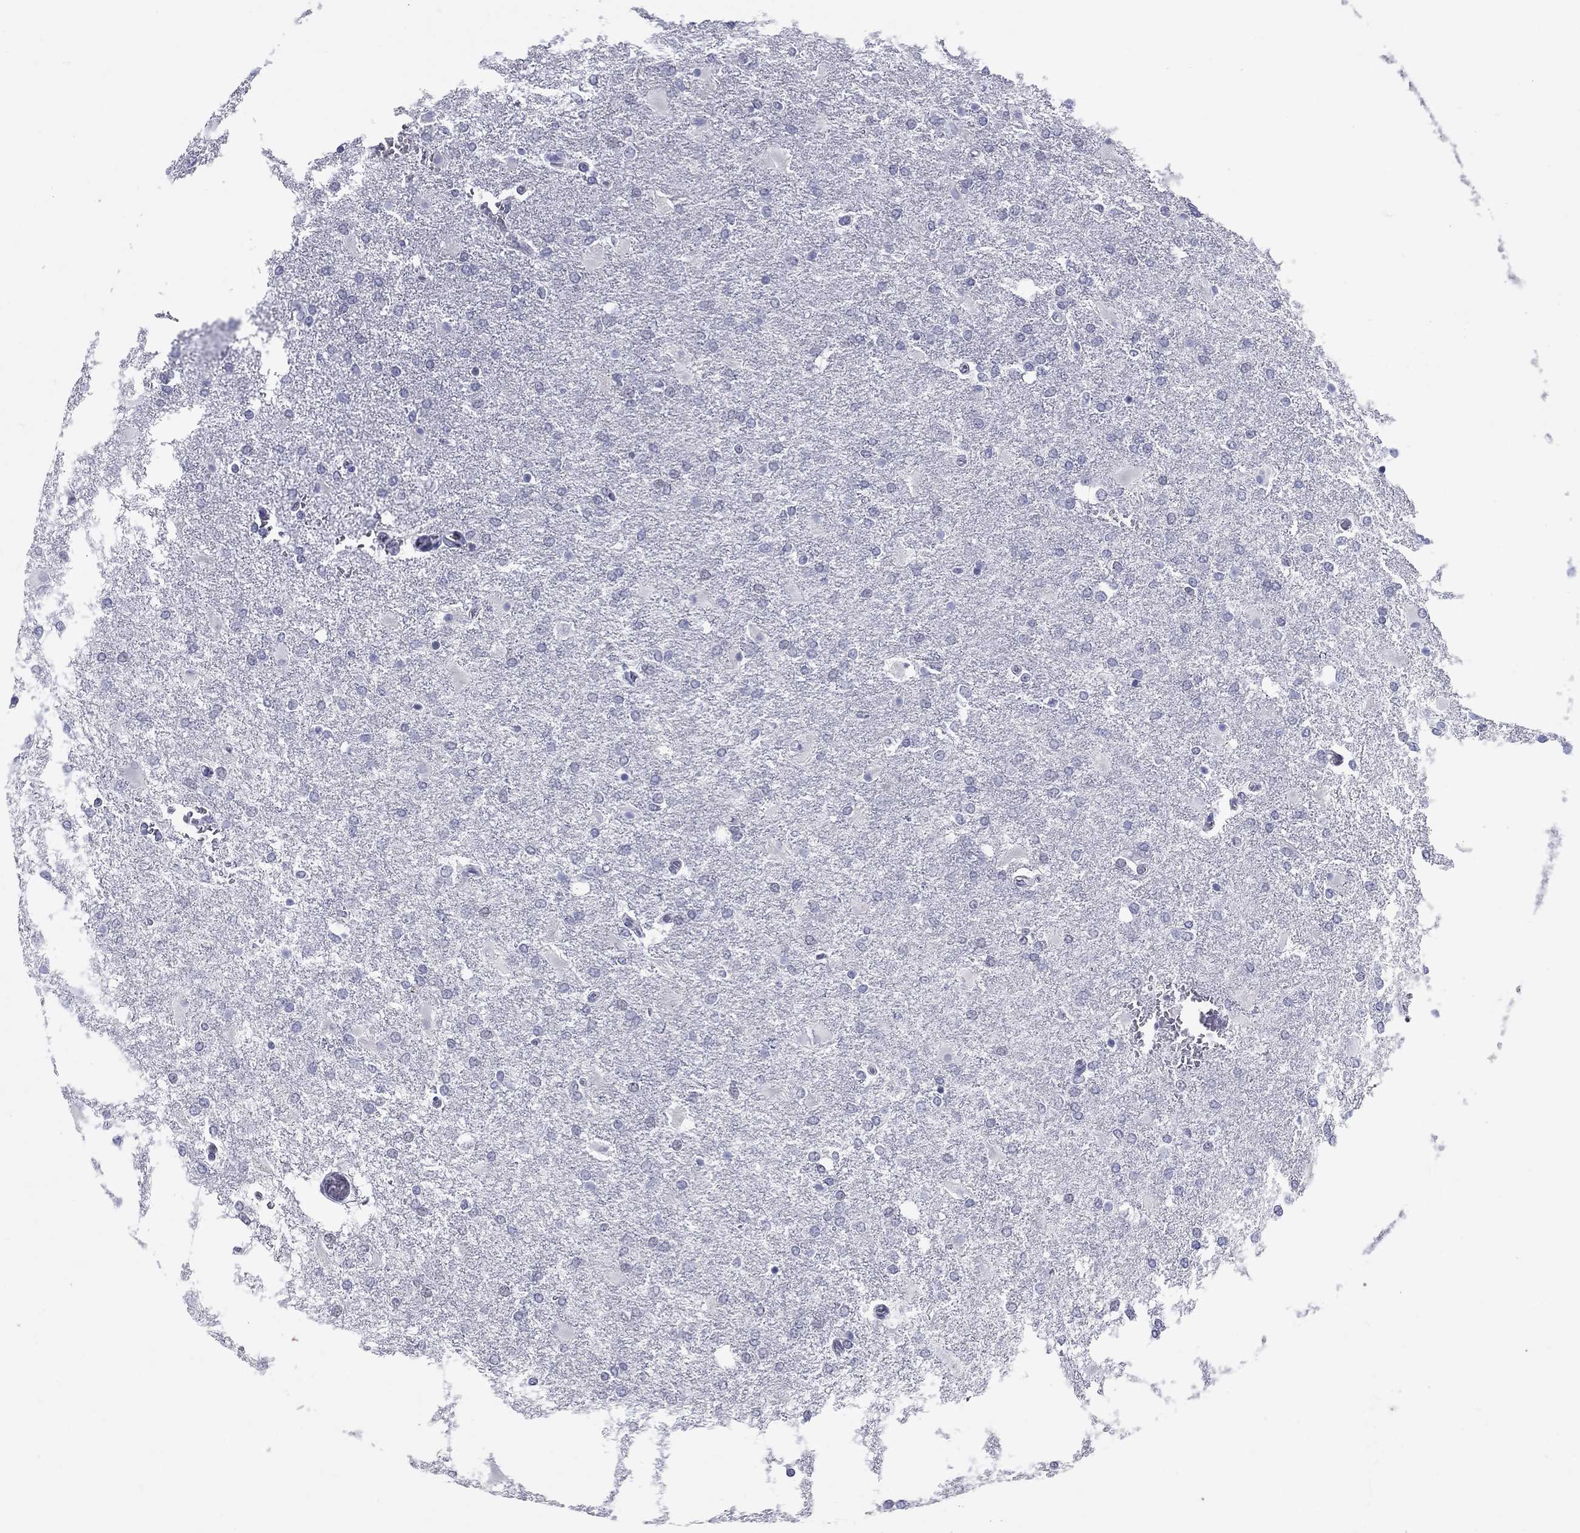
{"staining": {"intensity": "negative", "quantity": "none", "location": "none"}, "tissue": "glioma", "cell_type": "Tumor cells", "image_type": "cancer", "snomed": [{"axis": "morphology", "description": "Glioma, malignant, High grade"}, {"axis": "topography", "description": "Cerebral cortex"}], "caption": "Tumor cells show no significant protein positivity in glioma.", "gene": "KRT75", "patient": {"sex": "male", "age": 79}}